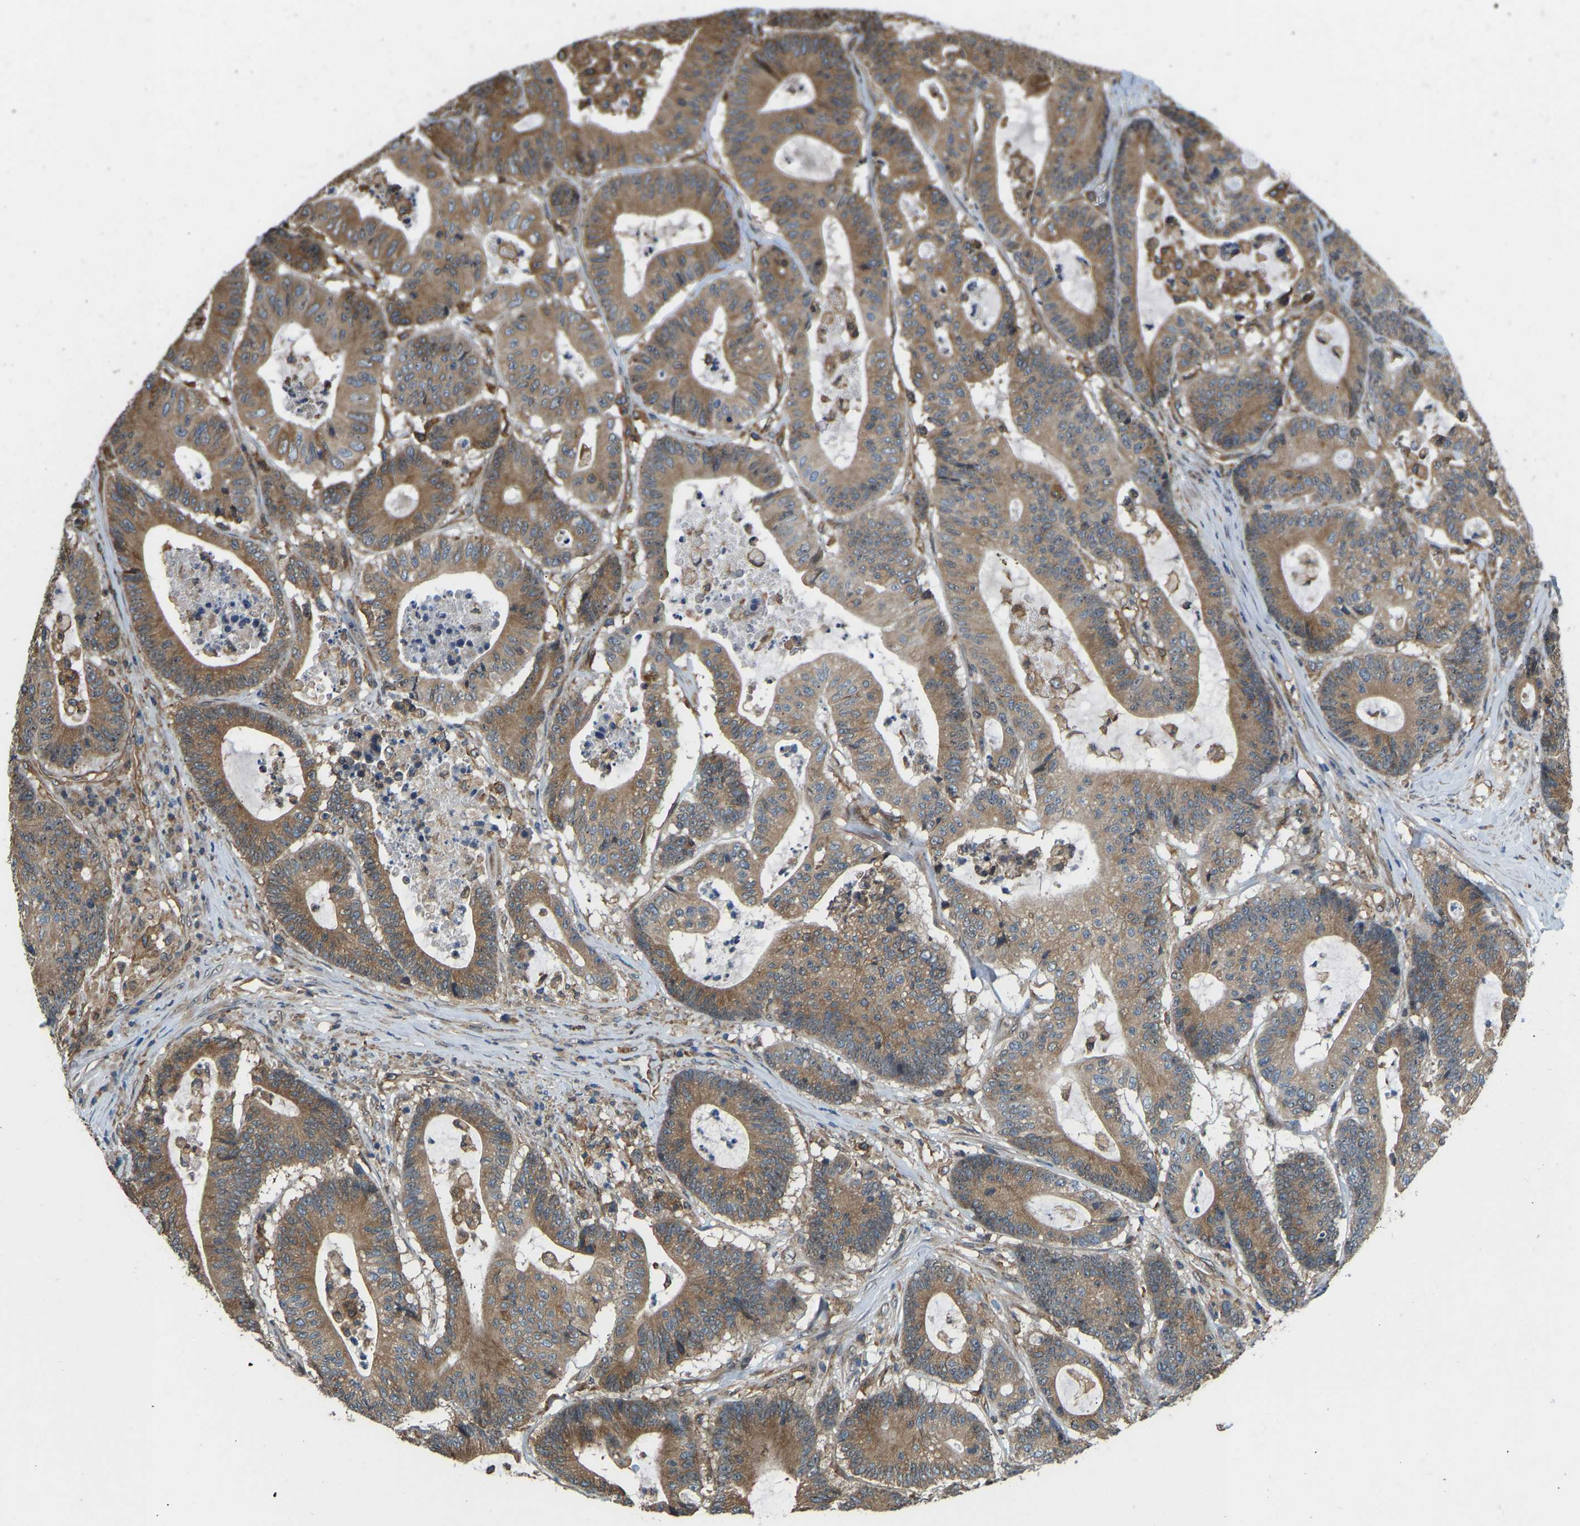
{"staining": {"intensity": "moderate", "quantity": ">75%", "location": "cytoplasmic/membranous"}, "tissue": "colorectal cancer", "cell_type": "Tumor cells", "image_type": "cancer", "snomed": [{"axis": "morphology", "description": "Adenocarcinoma, NOS"}, {"axis": "topography", "description": "Colon"}], "caption": "Adenocarcinoma (colorectal) stained with immunohistochemistry (IHC) shows moderate cytoplasmic/membranous staining in about >75% of tumor cells.", "gene": "OS9", "patient": {"sex": "female", "age": 84}}